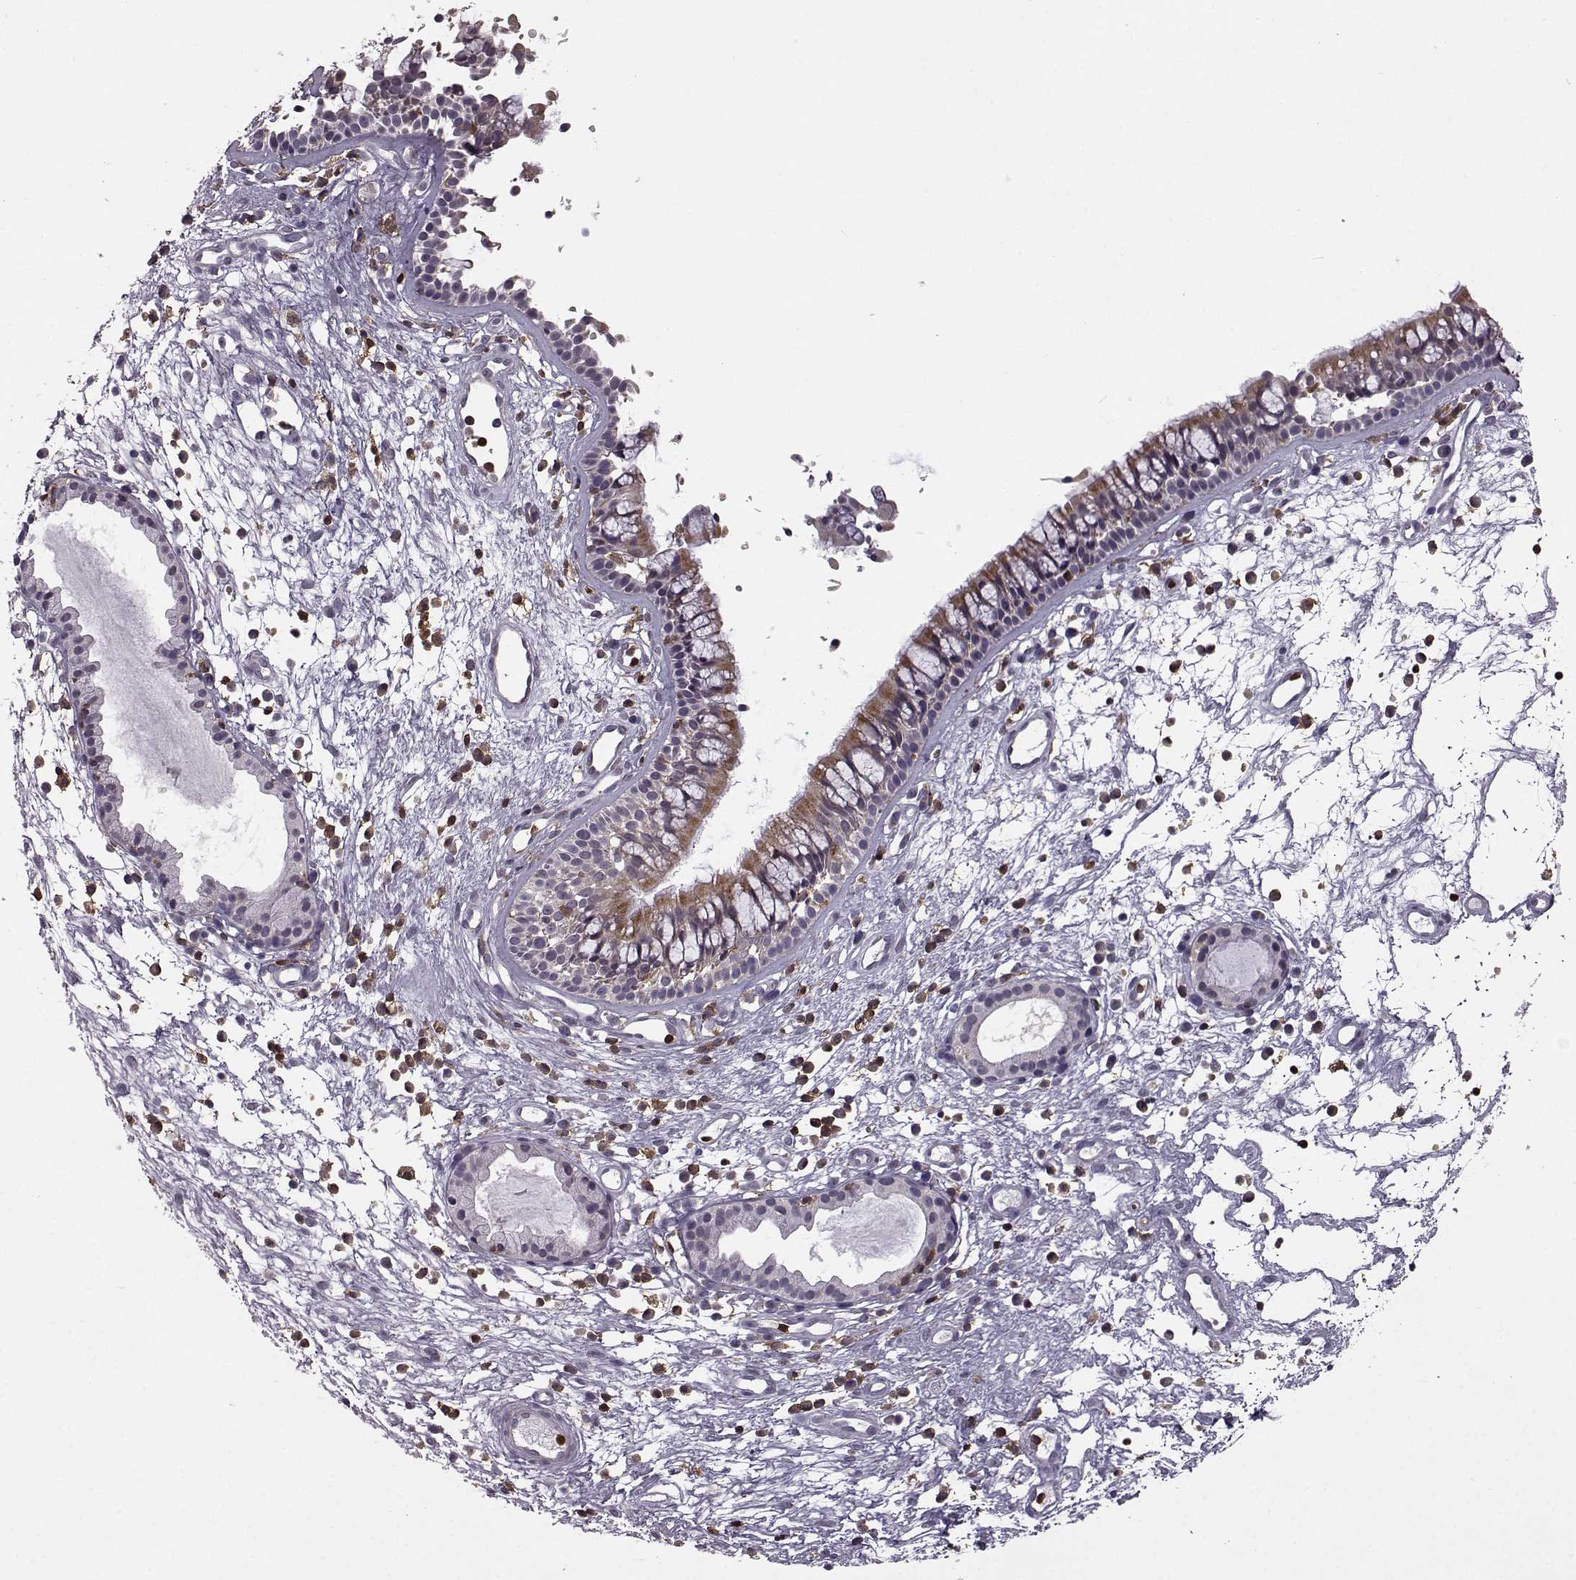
{"staining": {"intensity": "moderate", "quantity": "25%-75%", "location": "cytoplasmic/membranous"}, "tissue": "nasopharynx", "cell_type": "Respiratory epithelial cells", "image_type": "normal", "snomed": [{"axis": "morphology", "description": "Normal tissue, NOS"}, {"axis": "topography", "description": "Nasopharynx"}], "caption": "IHC histopathology image of unremarkable nasopharynx: nasopharynx stained using immunohistochemistry (IHC) exhibits medium levels of moderate protein expression localized specifically in the cytoplasmic/membranous of respiratory epithelial cells, appearing as a cytoplasmic/membranous brown color.", "gene": "DOK2", "patient": {"sex": "male", "age": 77}}